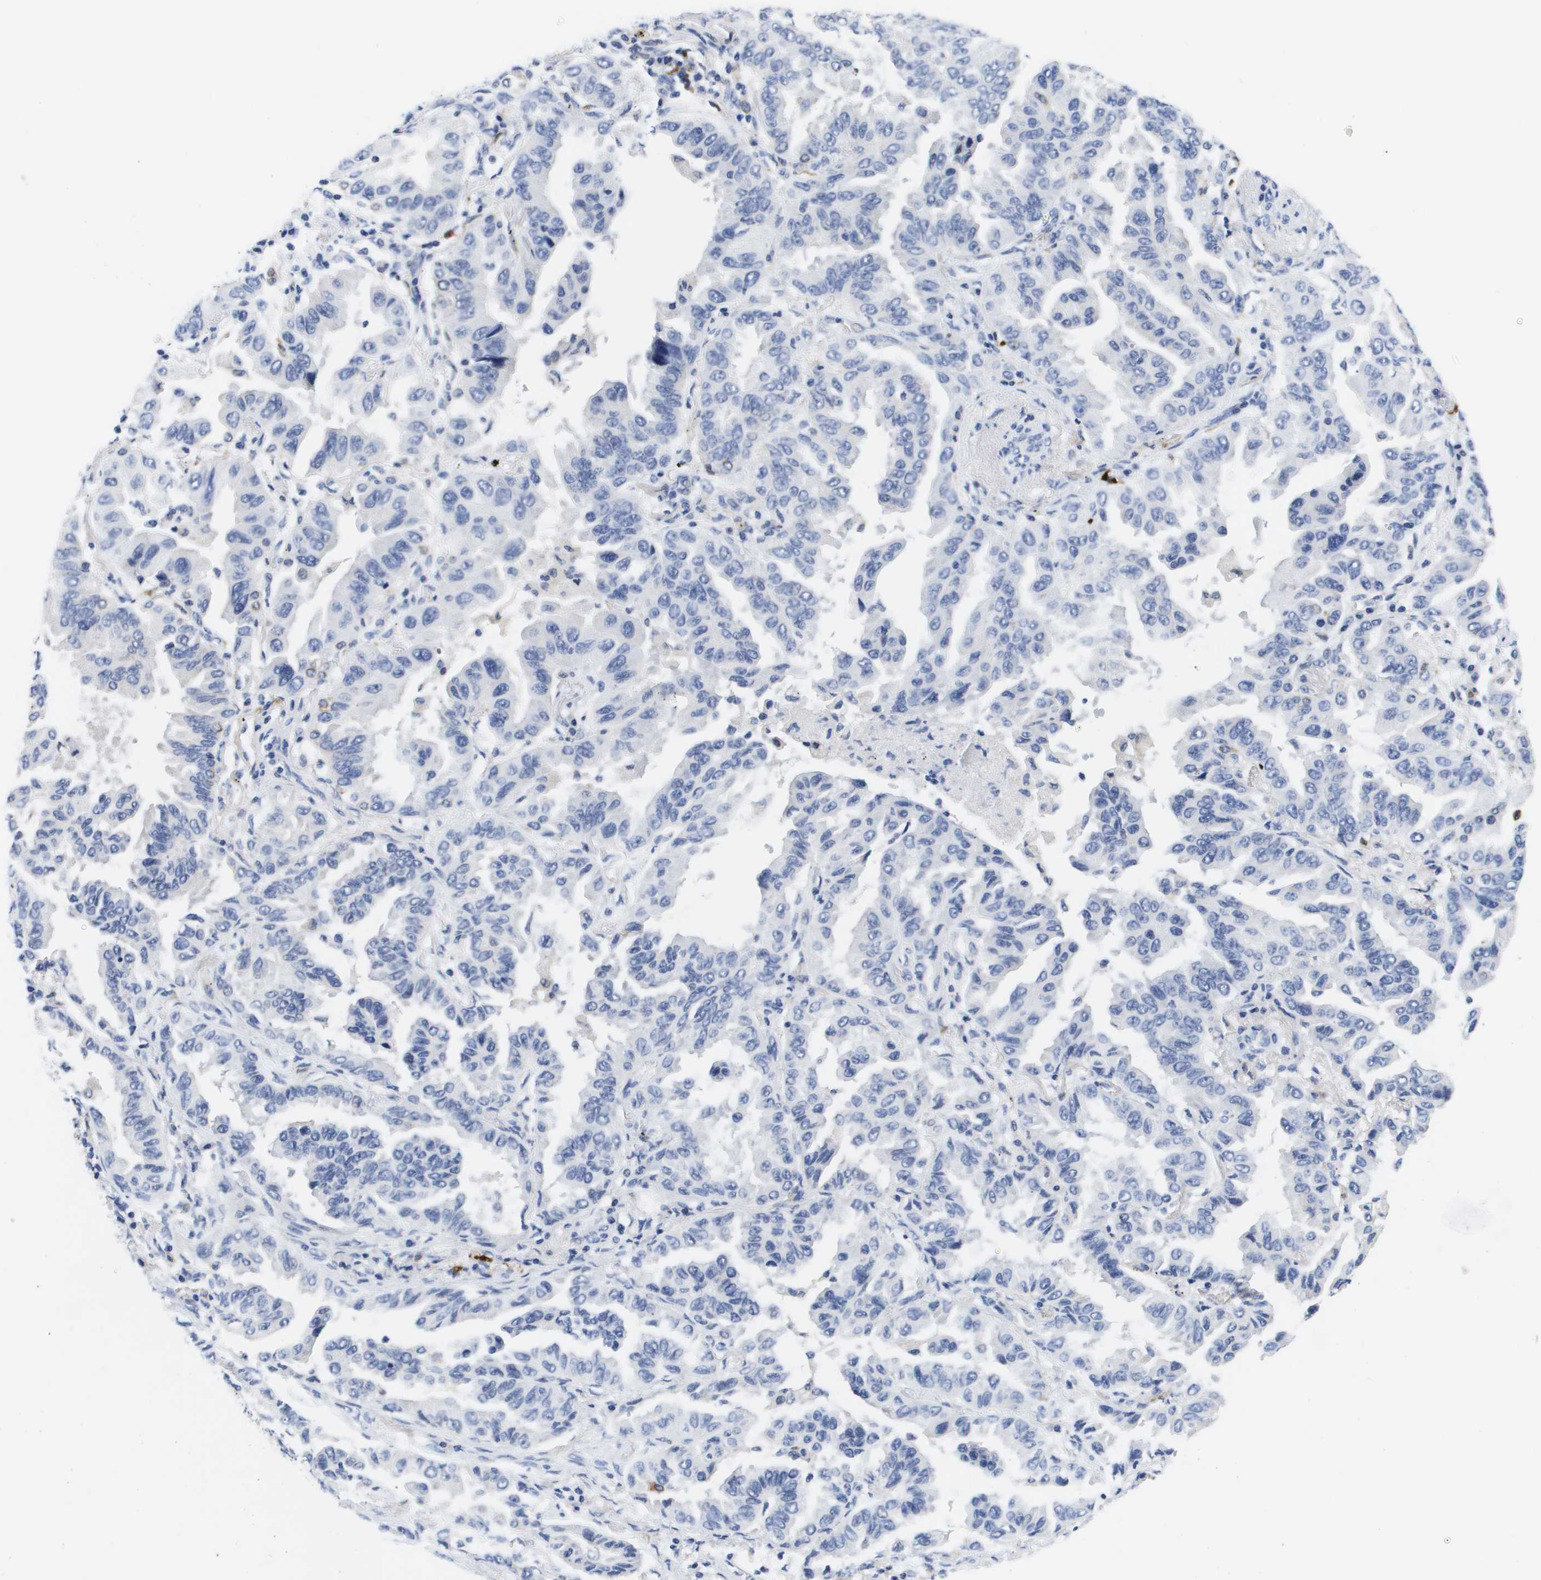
{"staining": {"intensity": "negative", "quantity": "none", "location": "none"}, "tissue": "lung cancer", "cell_type": "Tumor cells", "image_type": "cancer", "snomed": [{"axis": "morphology", "description": "Adenocarcinoma, NOS"}, {"axis": "topography", "description": "Lung"}], "caption": "IHC histopathology image of adenocarcinoma (lung) stained for a protein (brown), which exhibits no expression in tumor cells.", "gene": "HMOX1", "patient": {"sex": "female", "age": 65}}